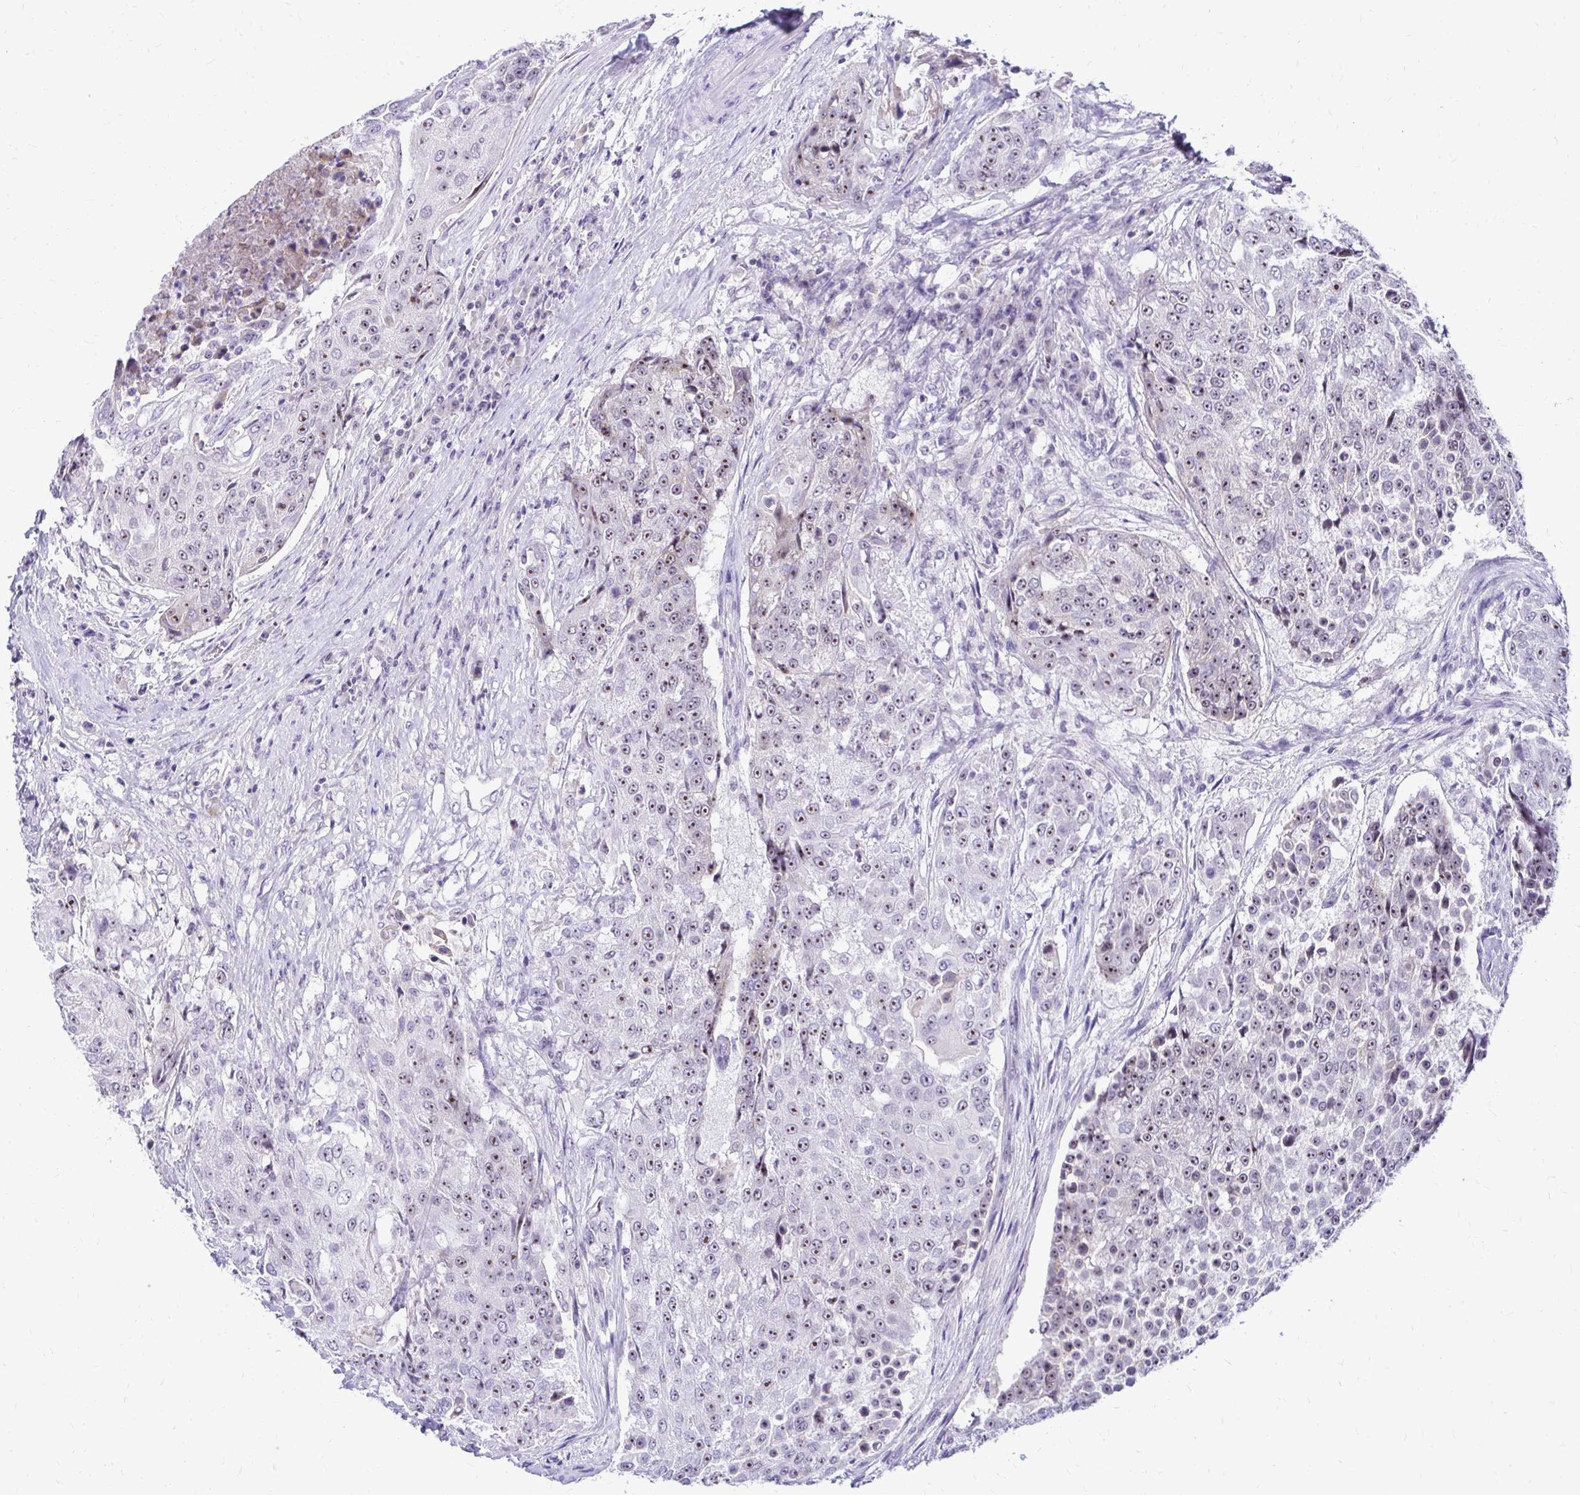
{"staining": {"intensity": "moderate", "quantity": "25%-75%", "location": "nuclear"}, "tissue": "urothelial cancer", "cell_type": "Tumor cells", "image_type": "cancer", "snomed": [{"axis": "morphology", "description": "Urothelial carcinoma, High grade"}, {"axis": "topography", "description": "Urinary bladder"}], "caption": "High-grade urothelial carcinoma was stained to show a protein in brown. There is medium levels of moderate nuclear positivity in about 25%-75% of tumor cells. (brown staining indicates protein expression, while blue staining denotes nuclei).", "gene": "NIFK", "patient": {"sex": "female", "age": 63}}